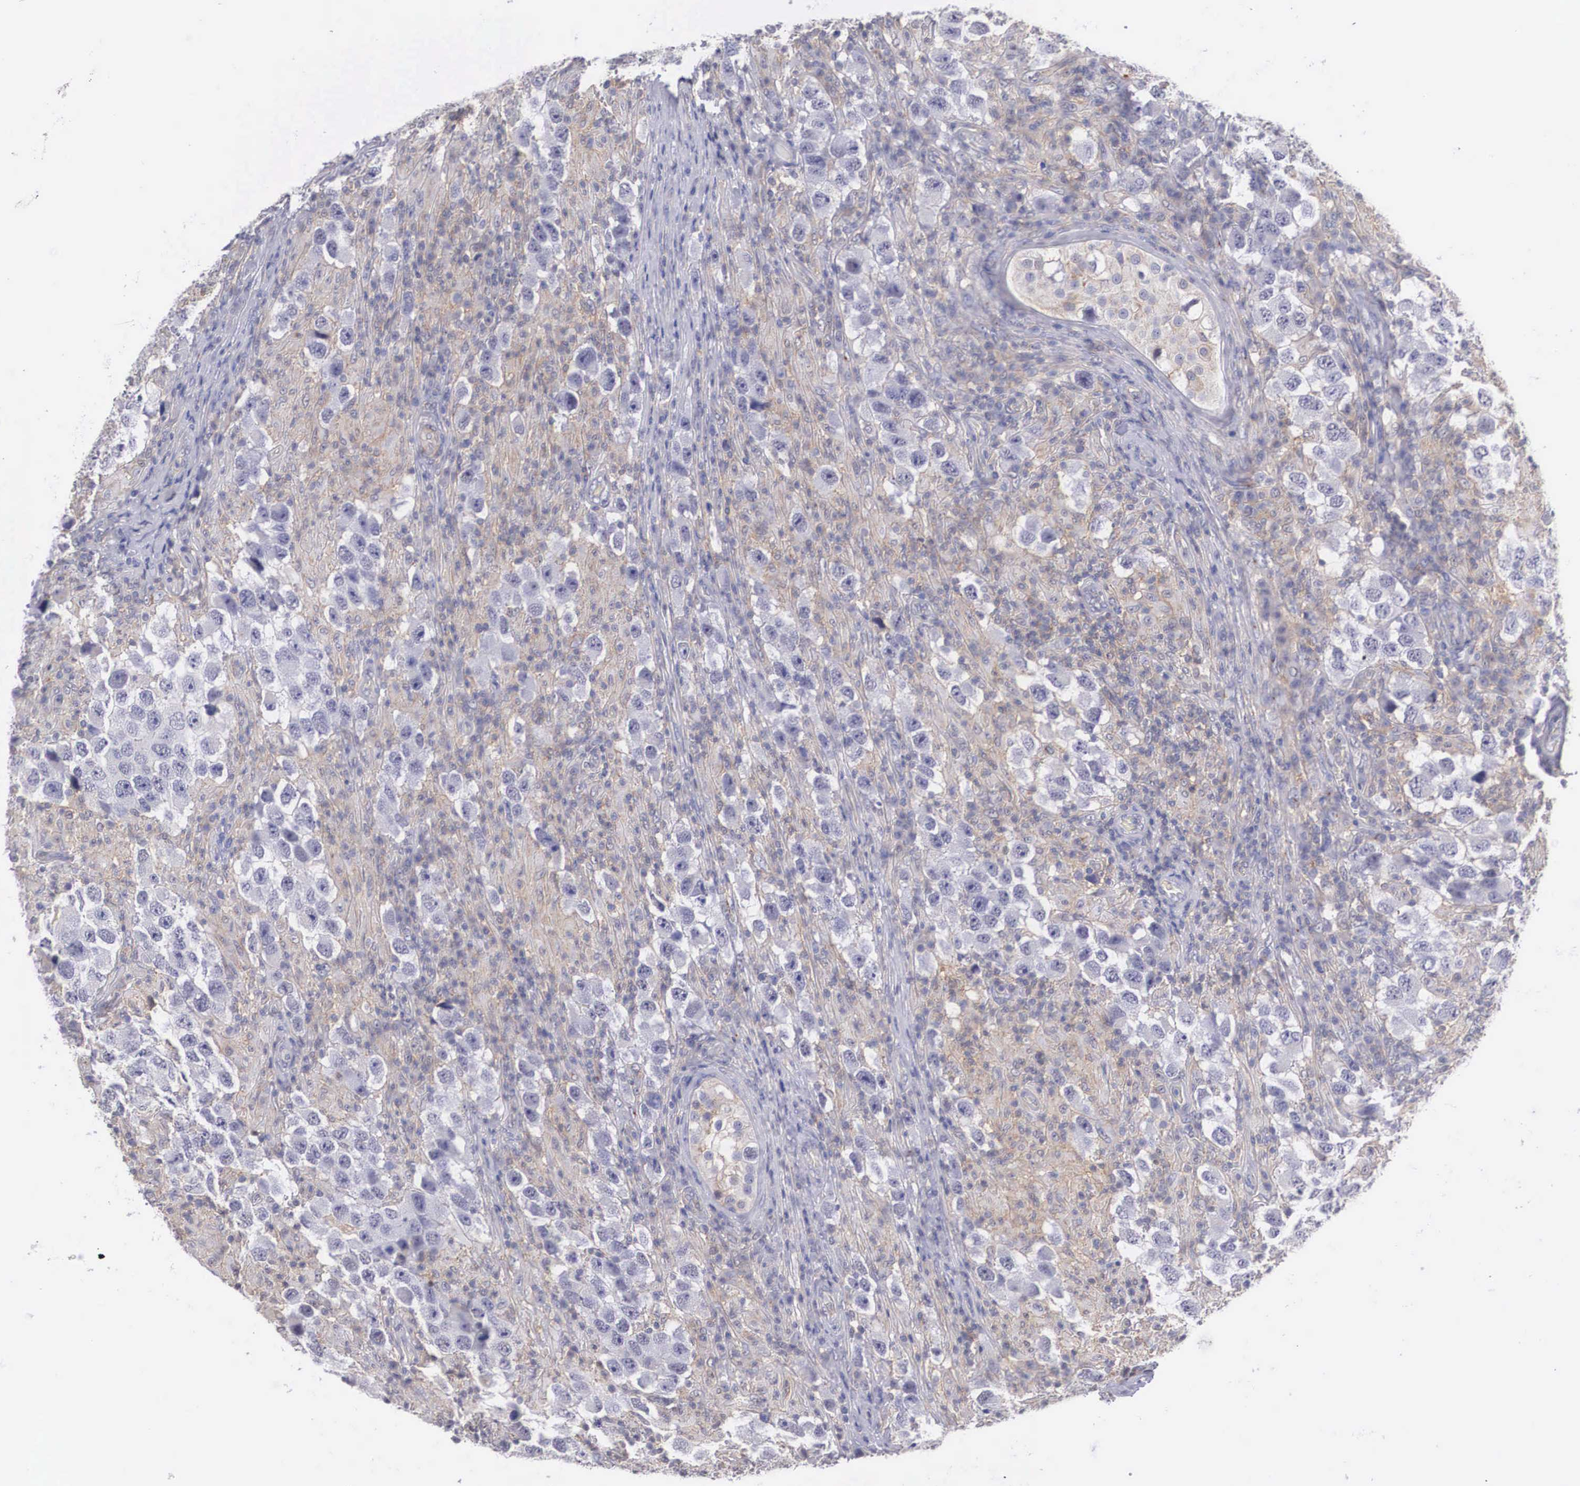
{"staining": {"intensity": "weak", "quantity": "<25%", "location": "cytoplasmic/membranous"}, "tissue": "testis cancer", "cell_type": "Tumor cells", "image_type": "cancer", "snomed": [{"axis": "morphology", "description": "Carcinoma, Embryonal, NOS"}, {"axis": "topography", "description": "Testis"}], "caption": "Tumor cells show no significant protein expression in embryonal carcinoma (testis). The staining is performed using DAB (3,3'-diaminobenzidine) brown chromogen with nuclei counter-stained in using hematoxylin.", "gene": "NR4A2", "patient": {"sex": "male", "age": 21}}